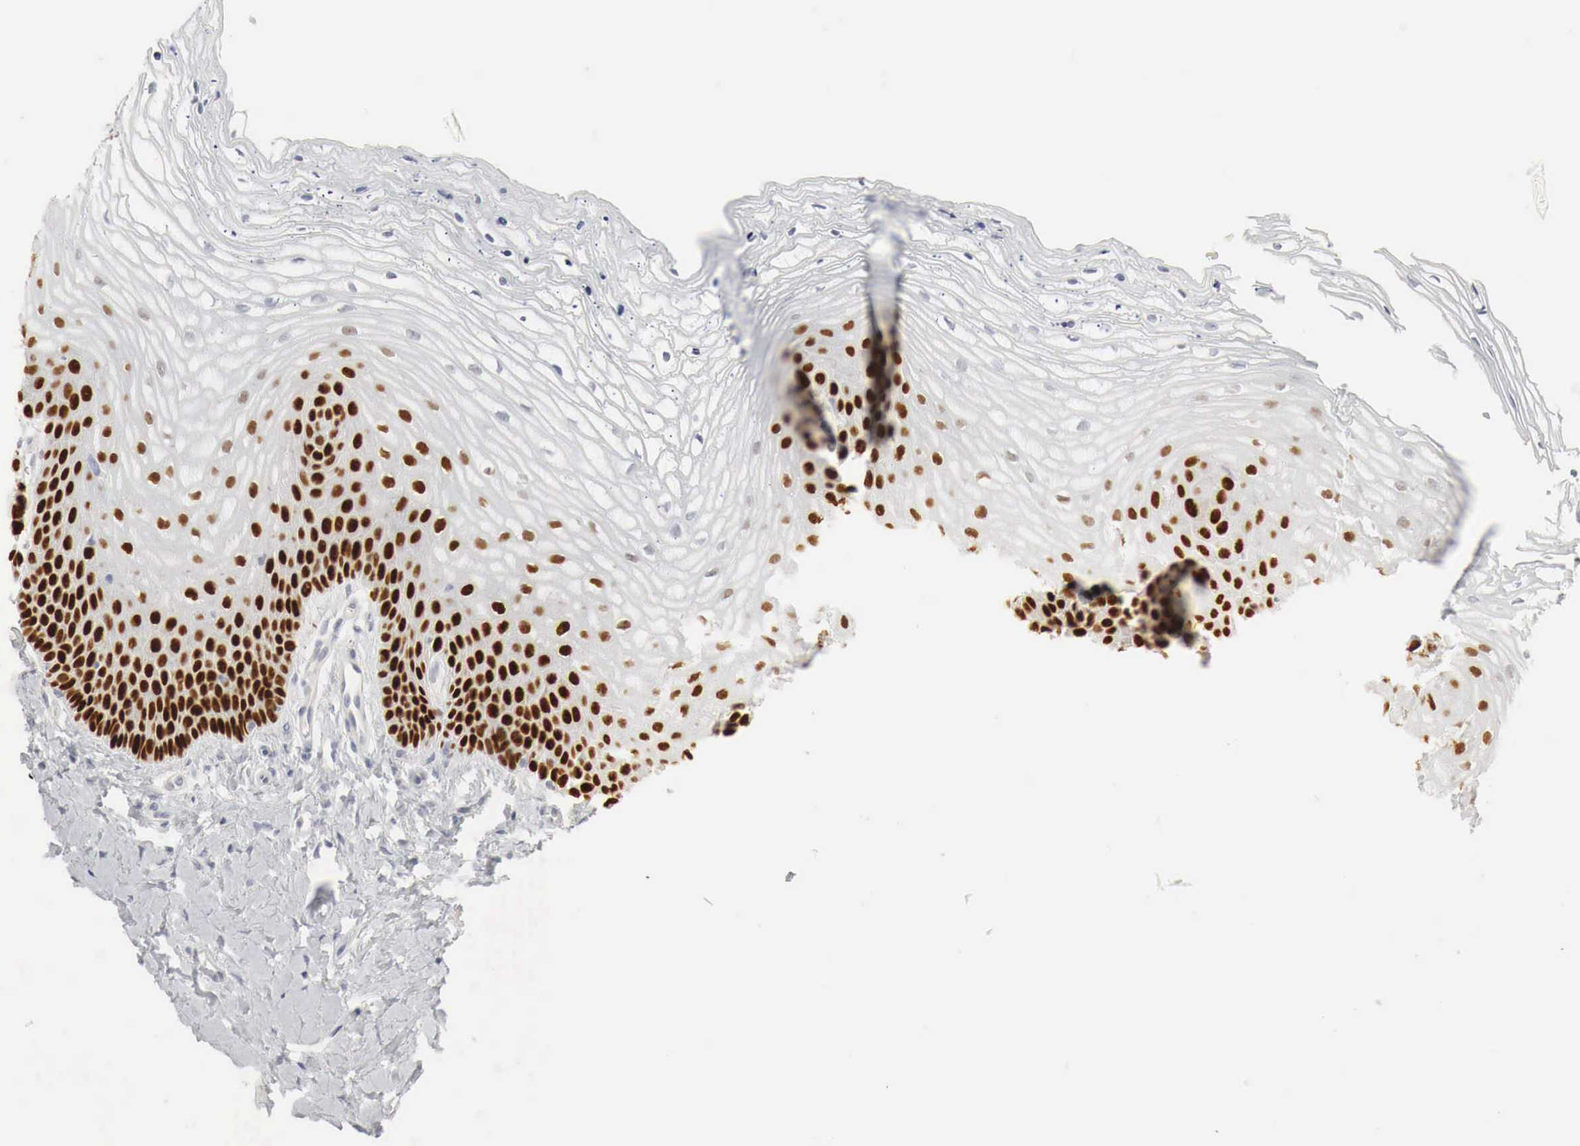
{"staining": {"intensity": "strong", "quantity": "25%-75%", "location": "nuclear"}, "tissue": "vagina", "cell_type": "Squamous epithelial cells", "image_type": "normal", "snomed": [{"axis": "morphology", "description": "Normal tissue, NOS"}, {"axis": "topography", "description": "Vagina"}], "caption": "Protein expression analysis of normal vagina displays strong nuclear expression in about 25%-75% of squamous epithelial cells.", "gene": "TP63", "patient": {"sex": "female", "age": 68}}